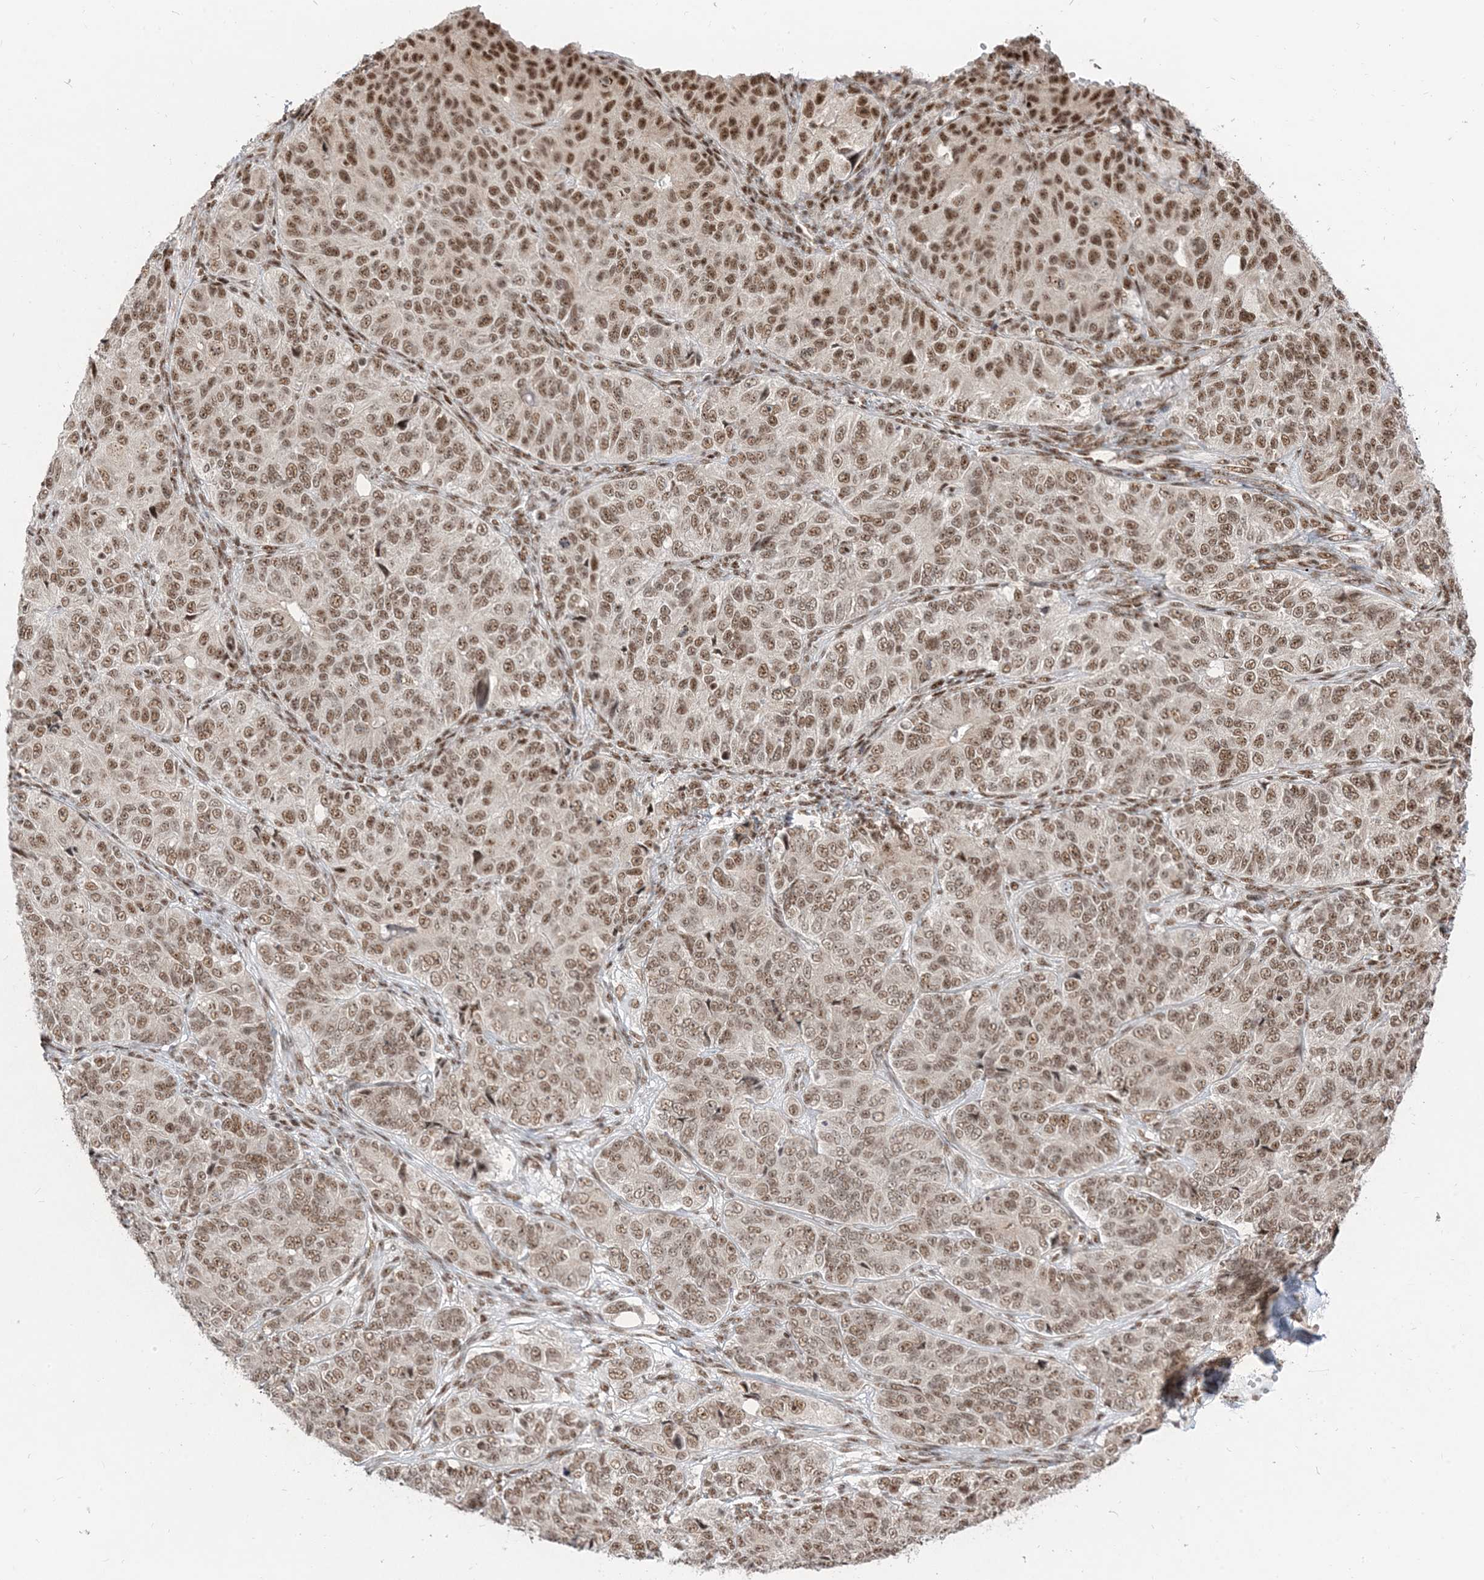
{"staining": {"intensity": "moderate", "quantity": ">75%", "location": "nuclear"}, "tissue": "ovarian cancer", "cell_type": "Tumor cells", "image_type": "cancer", "snomed": [{"axis": "morphology", "description": "Carcinoma, endometroid"}, {"axis": "topography", "description": "Ovary"}], "caption": "An immunohistochemistry (IHC) photomicrograph of tumor tissue is shown. Protein staining in brown highlights moderate nuclear positivity in ovarian cancer within tumor cells. (Stains: DAB in brown, nuclei in blue, Microscopy: brightfield microscopy at high magnification).", "gene": "ARGLU1", "patient": {"sex": "female", "age": 51}}